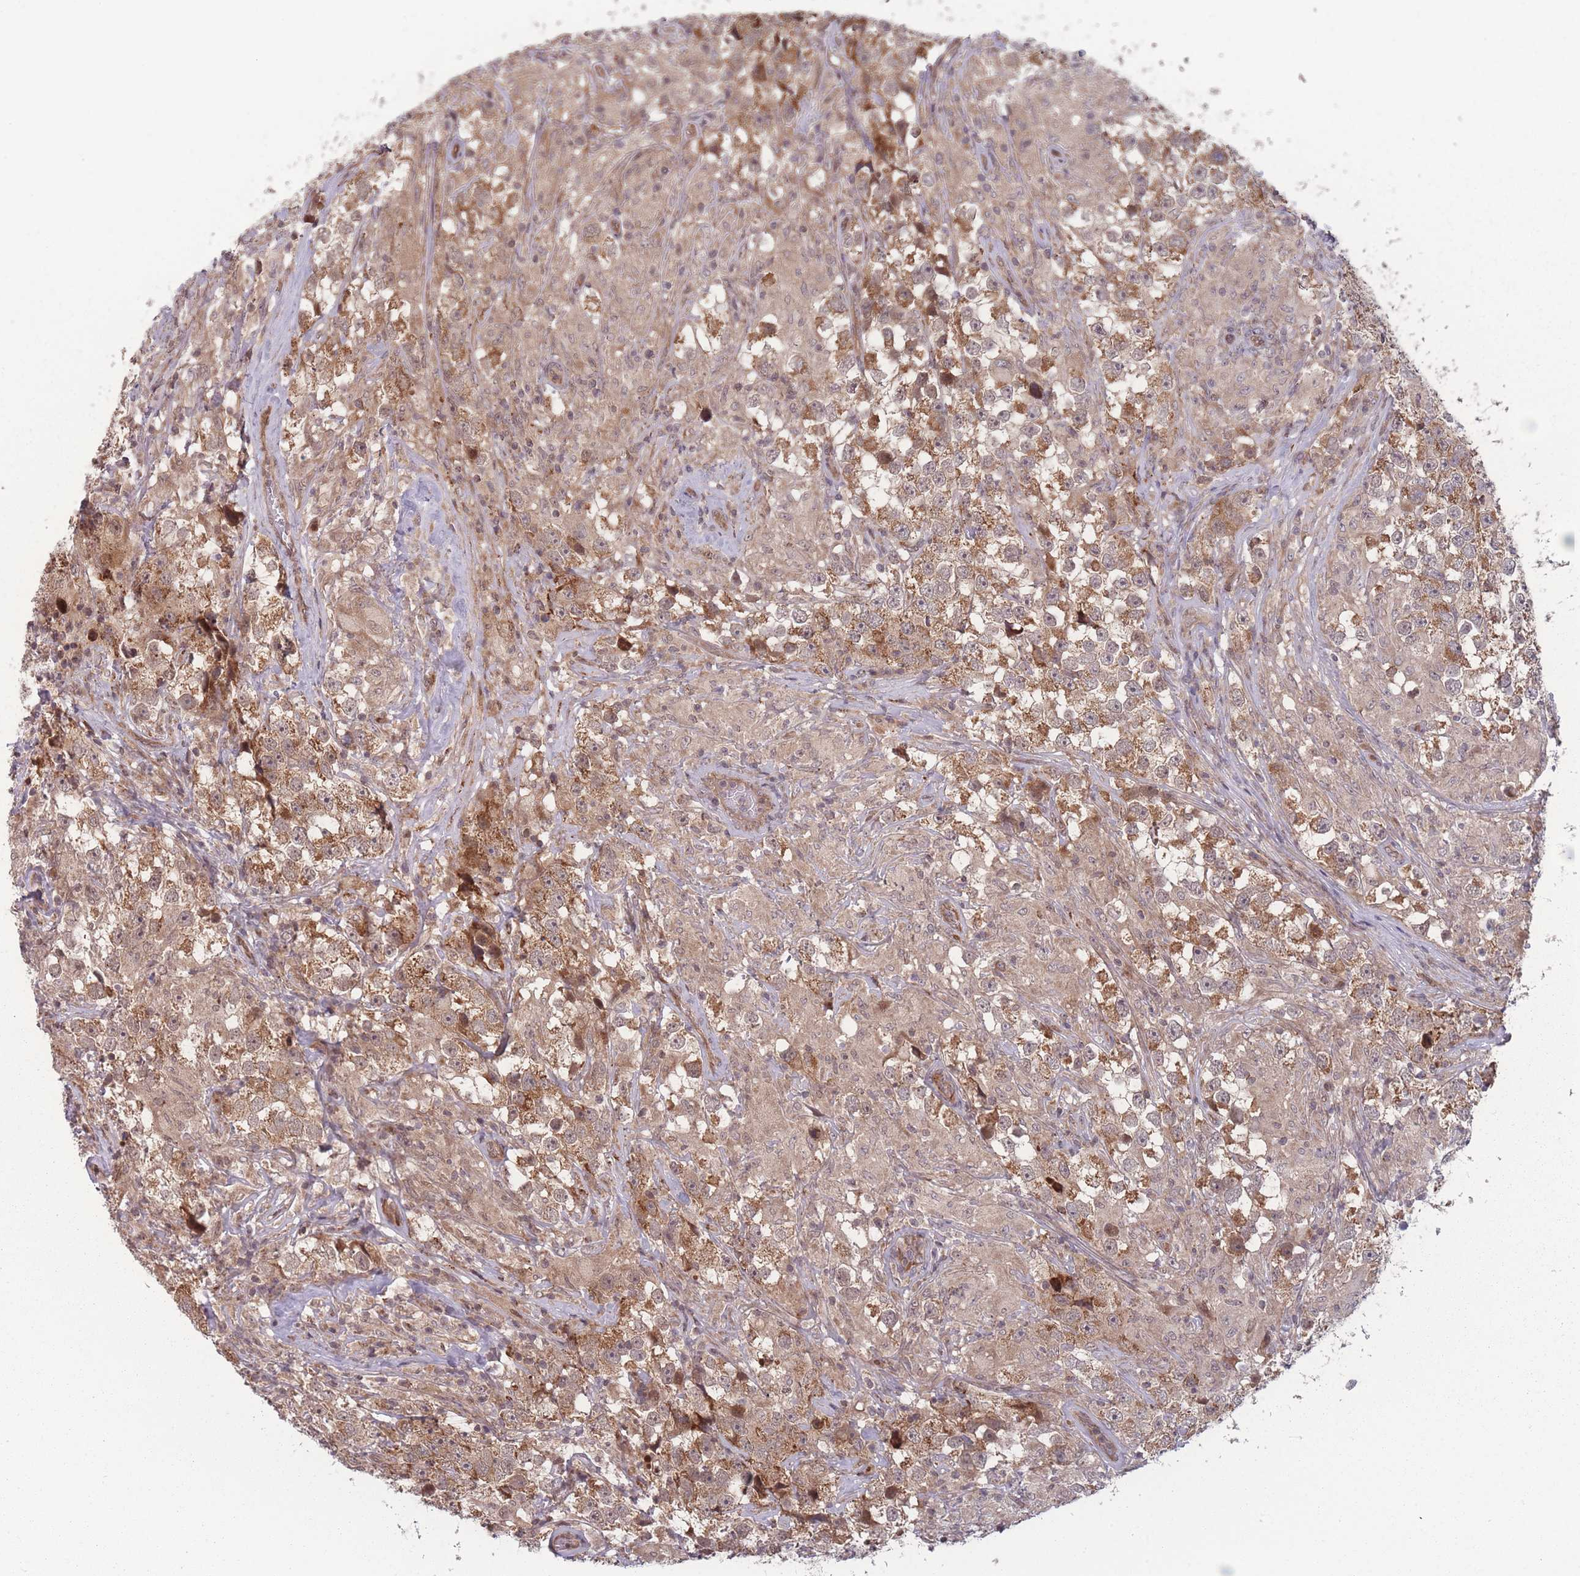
{"staining": {"intensity": "moderate", "quantity": ">75%", "location": "cytoplasmic/membranous"}, "tissue": "testis cancer", "cell_type": "Tumor cells", "image_type": "cancer", "snomed": [{"axis": "morphology", "description": "Seminoma, NOS"}, {"axis": "topography", "description": "Testis"}], "caption": "Protein staining displays moderate cytoplasmic/membranous staining in about >75% of tumor cells in testis cancer.", "gene": "RPS18", "patient": {"sex": "male", "age": 46}}